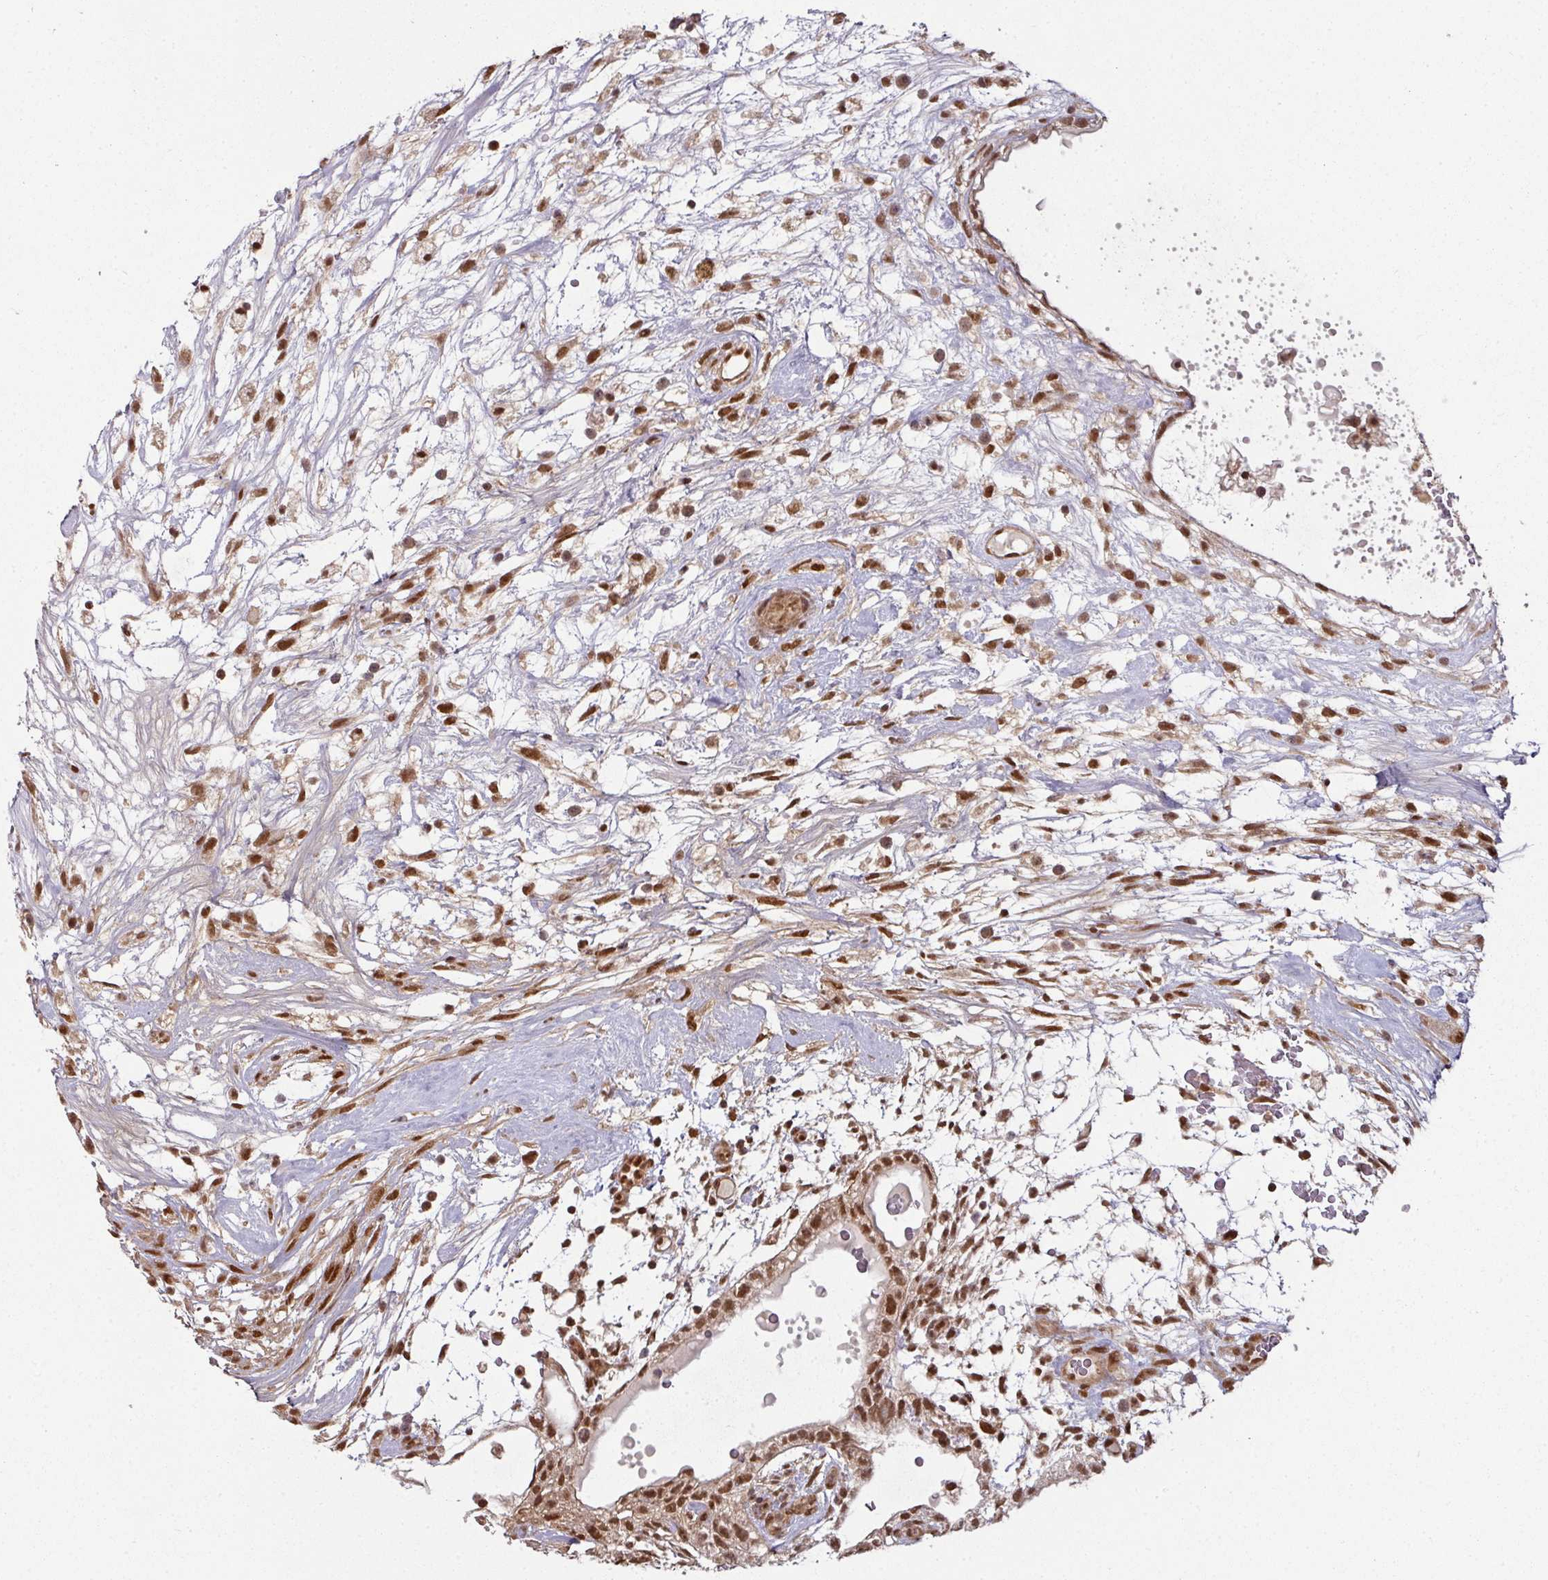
{"staining": {"intensity": "moderate", "quantity": ">75%", "location": "nuclear"}, "tissue": "testis cancer", "cell_type": "Tumor cells", "image_type": "cancer", "snomed": [{"axis": "morphology", "description": "Carcinoma, Embryonal, NOS"}, {"axis": "topography", "description": "Testis"}], "caption": "Tumor cells exhibit moderate nuclear expression in approximately >75% of cells in embryonal carcinoma (testis).", "gene": "SIK3", "patient": {"sex": "male", "age": 32}}